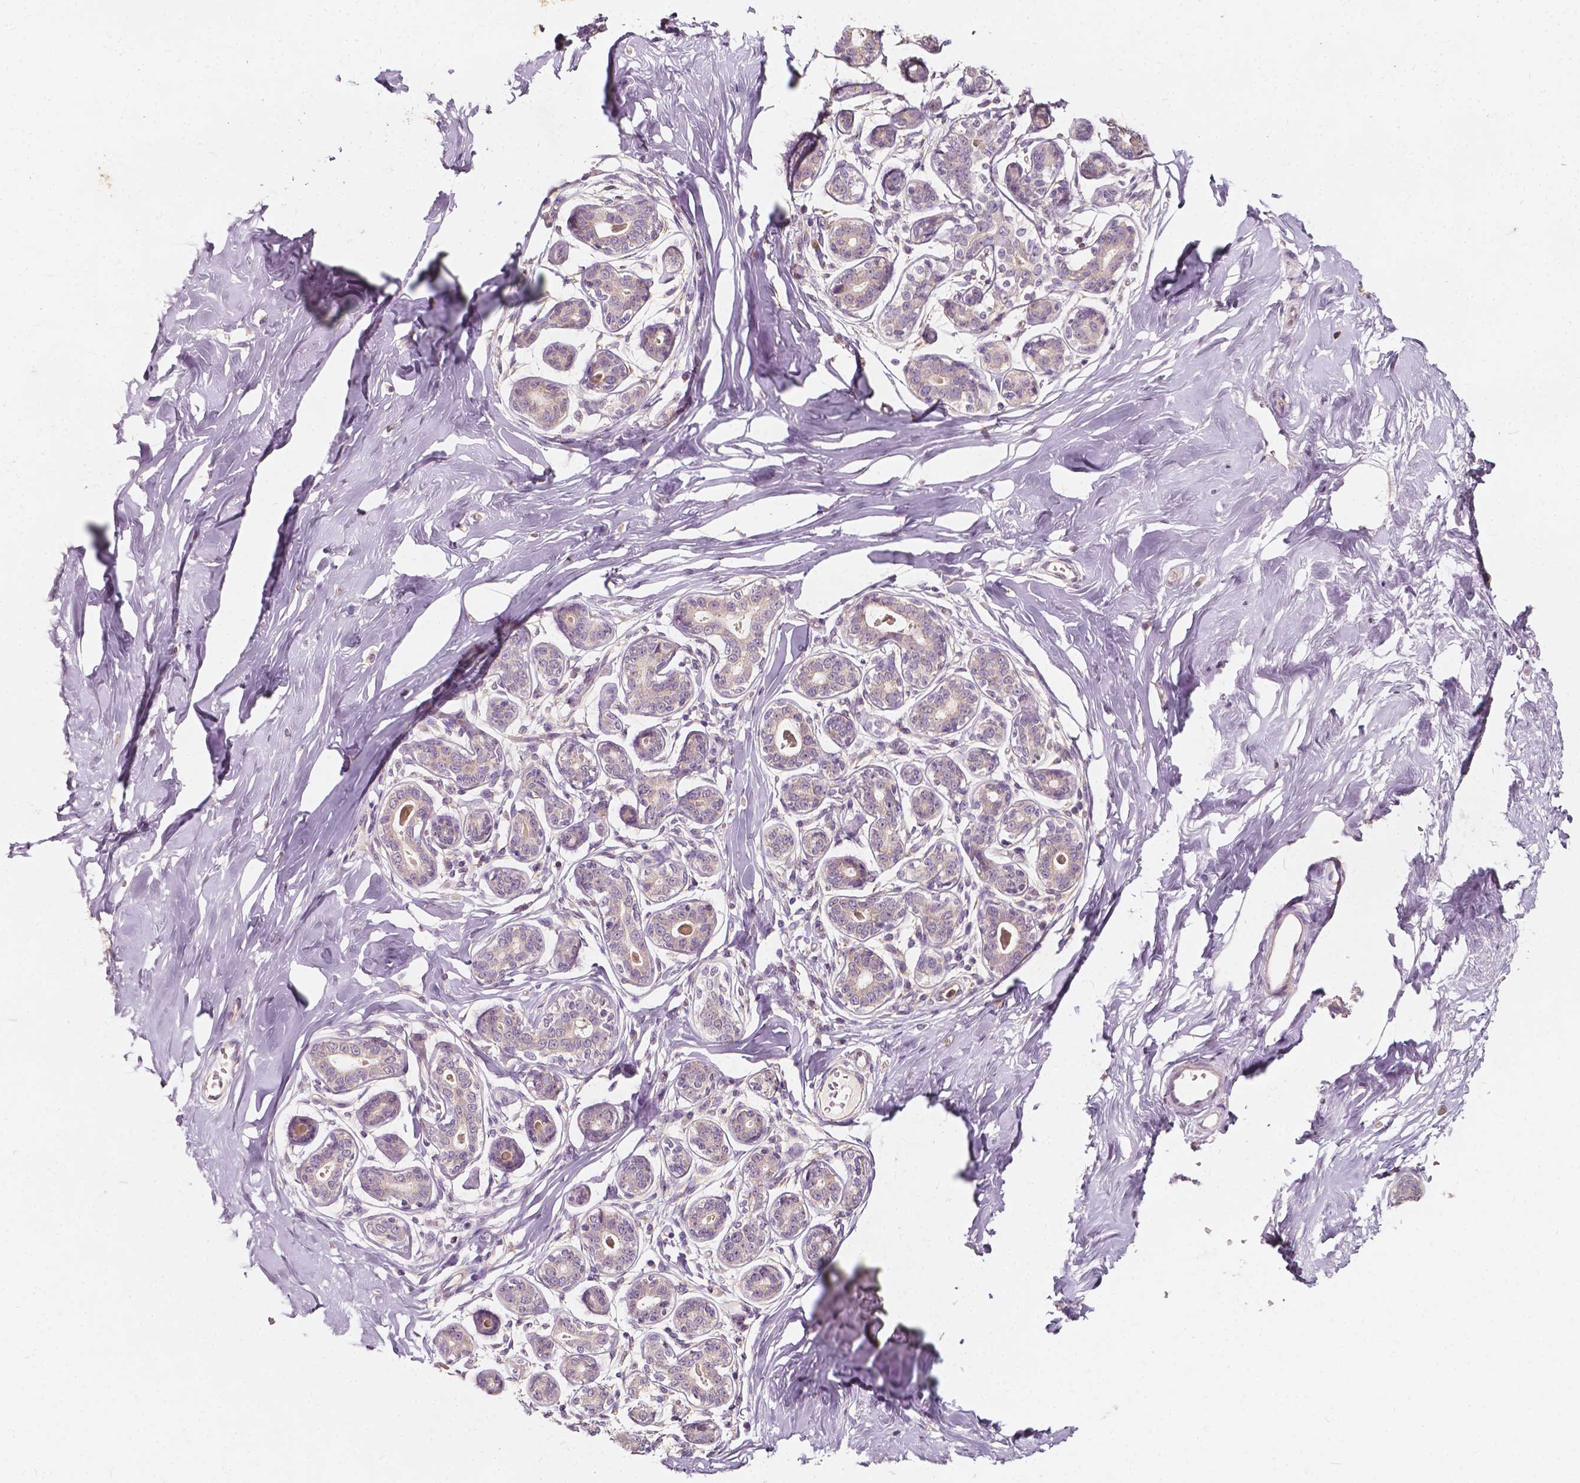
{"staining": {"intensity": "weak", "quantity": "25%-75%", "location": "cytoplasmic/membranous"}, "tissue": "breast", "cell_type": "Adipocytes", "image_type": "normal", "snomed": [{"axis": "morphology", "description": "Normal tissue, NOS"}, {"axis": "topography", "description": "Skin"}, {"axis": "topography", "description": "Breast"}], "caption": "Protein staining exhibits weak cytoplasmic/membranous staining in approximately 25%-75% of adipocytes in normal breast.", "gene": "NPC1L1", "patient": {"sex": "female", "age": 43}}